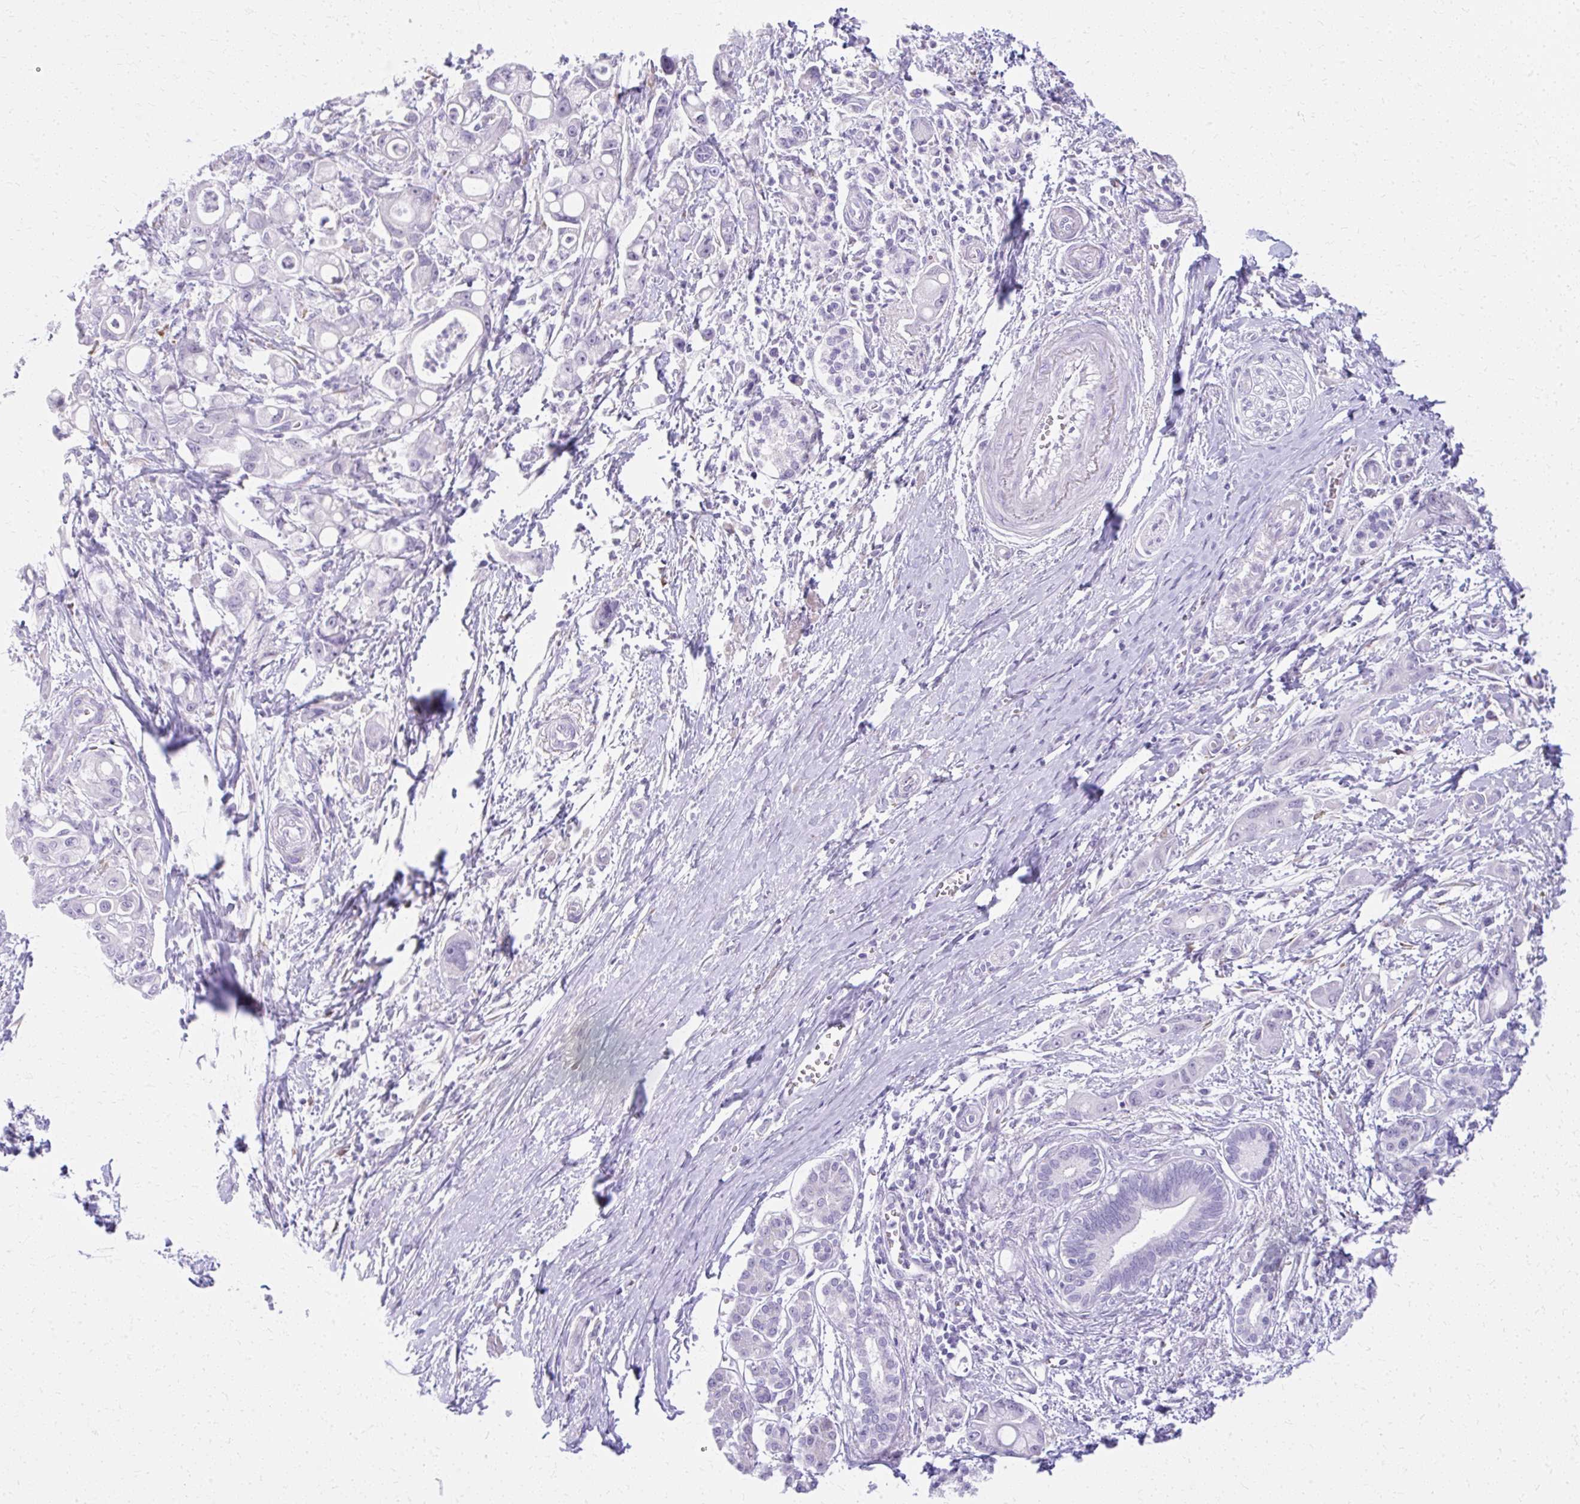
{"staining": {"intensity": "negative", "quantity": "none", "location": "none"}, "tissue": "pancreatic cancer", "cell_type": "Tumor cells", "image_type": "cancer", "snomed": [{"axis": "morphology", "description": "Adenocarcinoma, NOS"}, {"axis": "topography", "description": "Pancreas"}], "caption": "A micrograph of human pancreatic cancer (adenocarcinoma) is negative for staining in tumor cells. The staining is performed using DAB brown chromogen with nuclei counter-stained in using hematoxylin.", "gene": "PRAP1", "patient": {"sex": "male", "age": 68}}